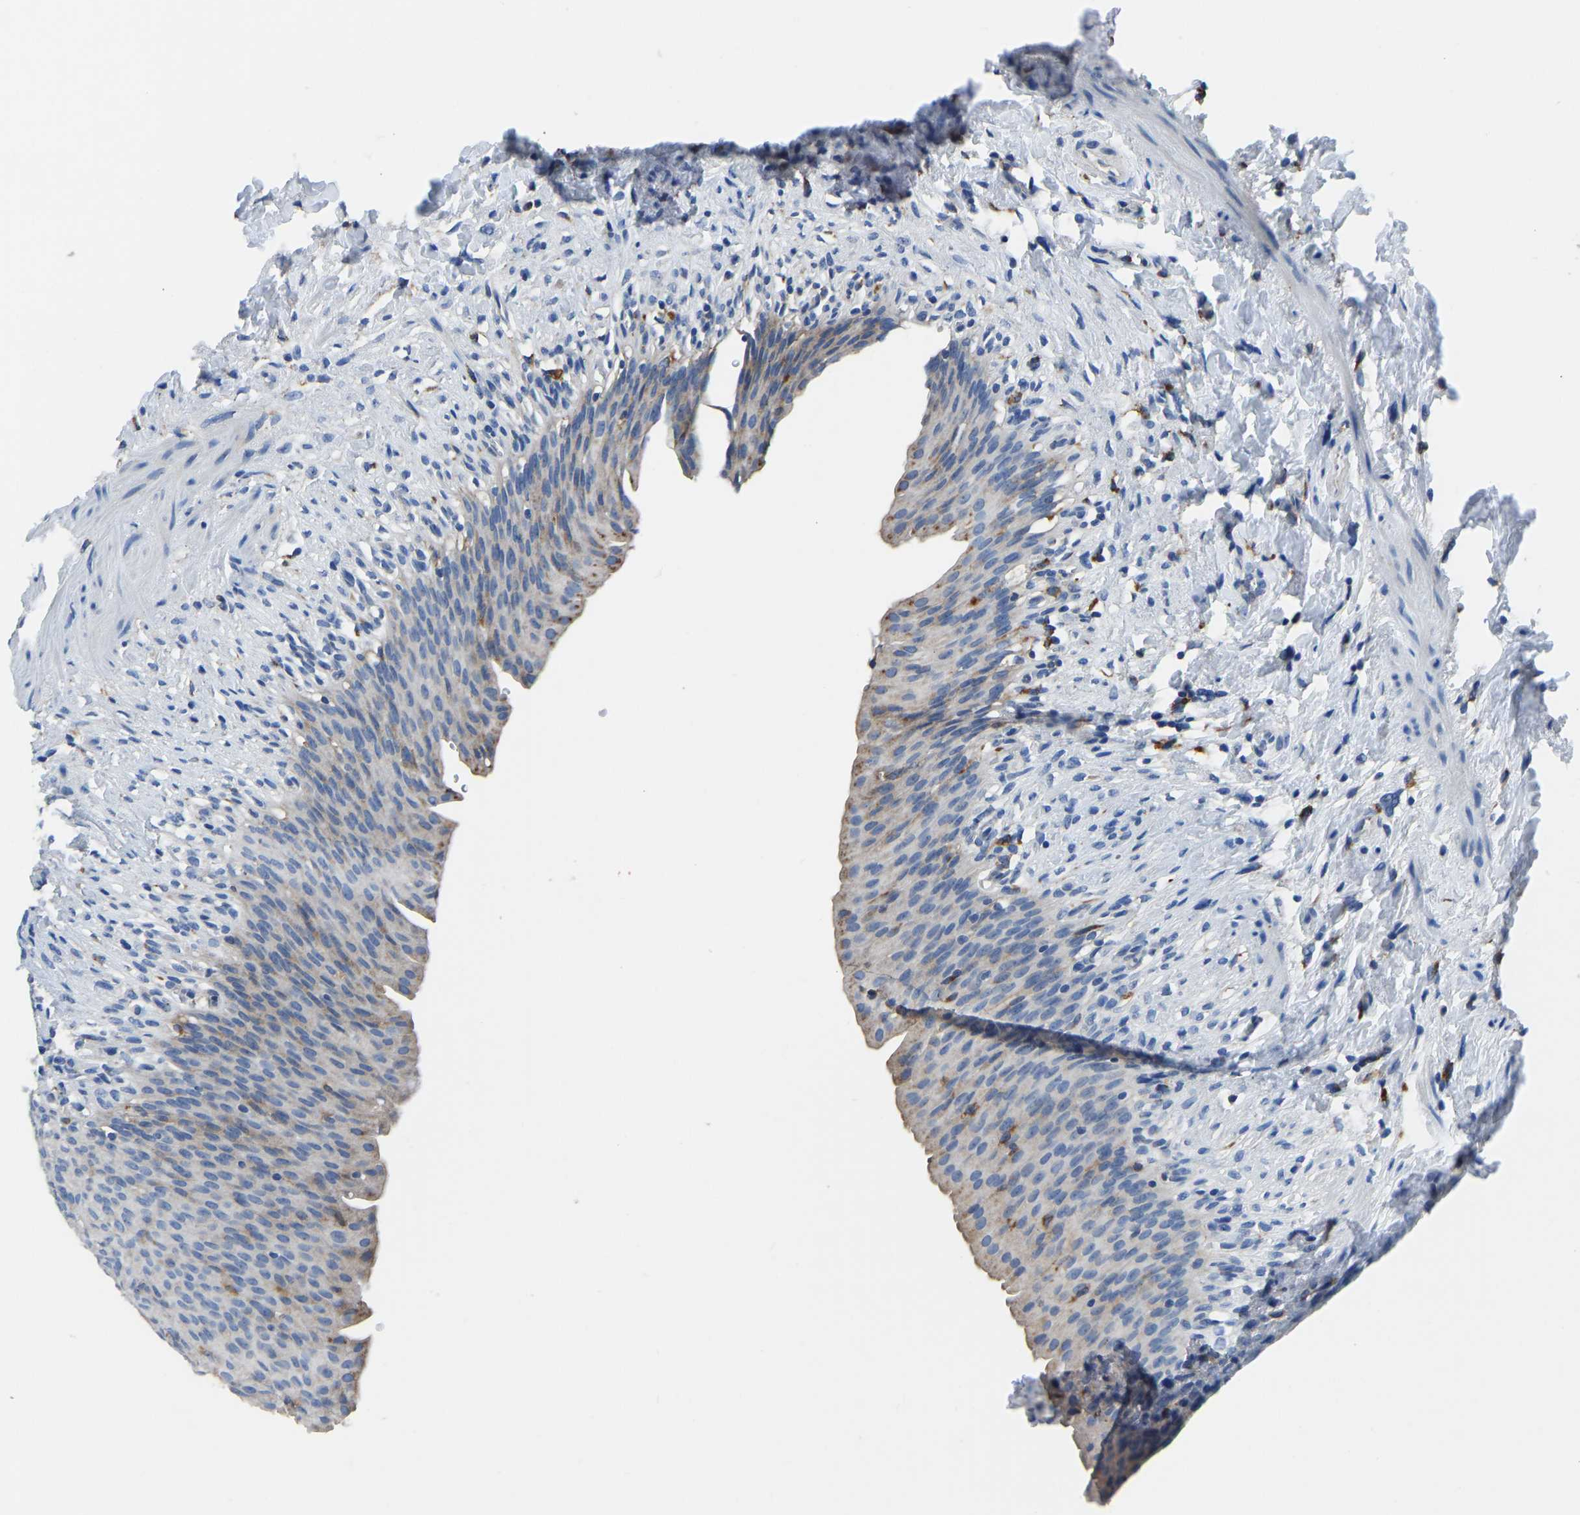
{"staining": {"intensity": "moderate", "quantity": "<25%", "location": "cytoplasmic/membranous"}, "tissue": "urinary bladder", "cell_type": "Urothelial cells", "image_type": "normal", "snomed": [{"axis": "morphology", "description": "Normal tissue, NOS"}, {"axis": "topography", "description": "Urinary bladder"}], "caption": "Urothelial cells display moderate cytoplasmic/membranous staining in approximately <25% of cells in benign urinary bladder. The staining was performed using DAB to visualize the protein expression in brown, while the nuclei were stained in blue with hematoxylin (Magnification: 20x).", "gene": "ATP6V1E1", "patient": {"sex": "female", "age": 79}}